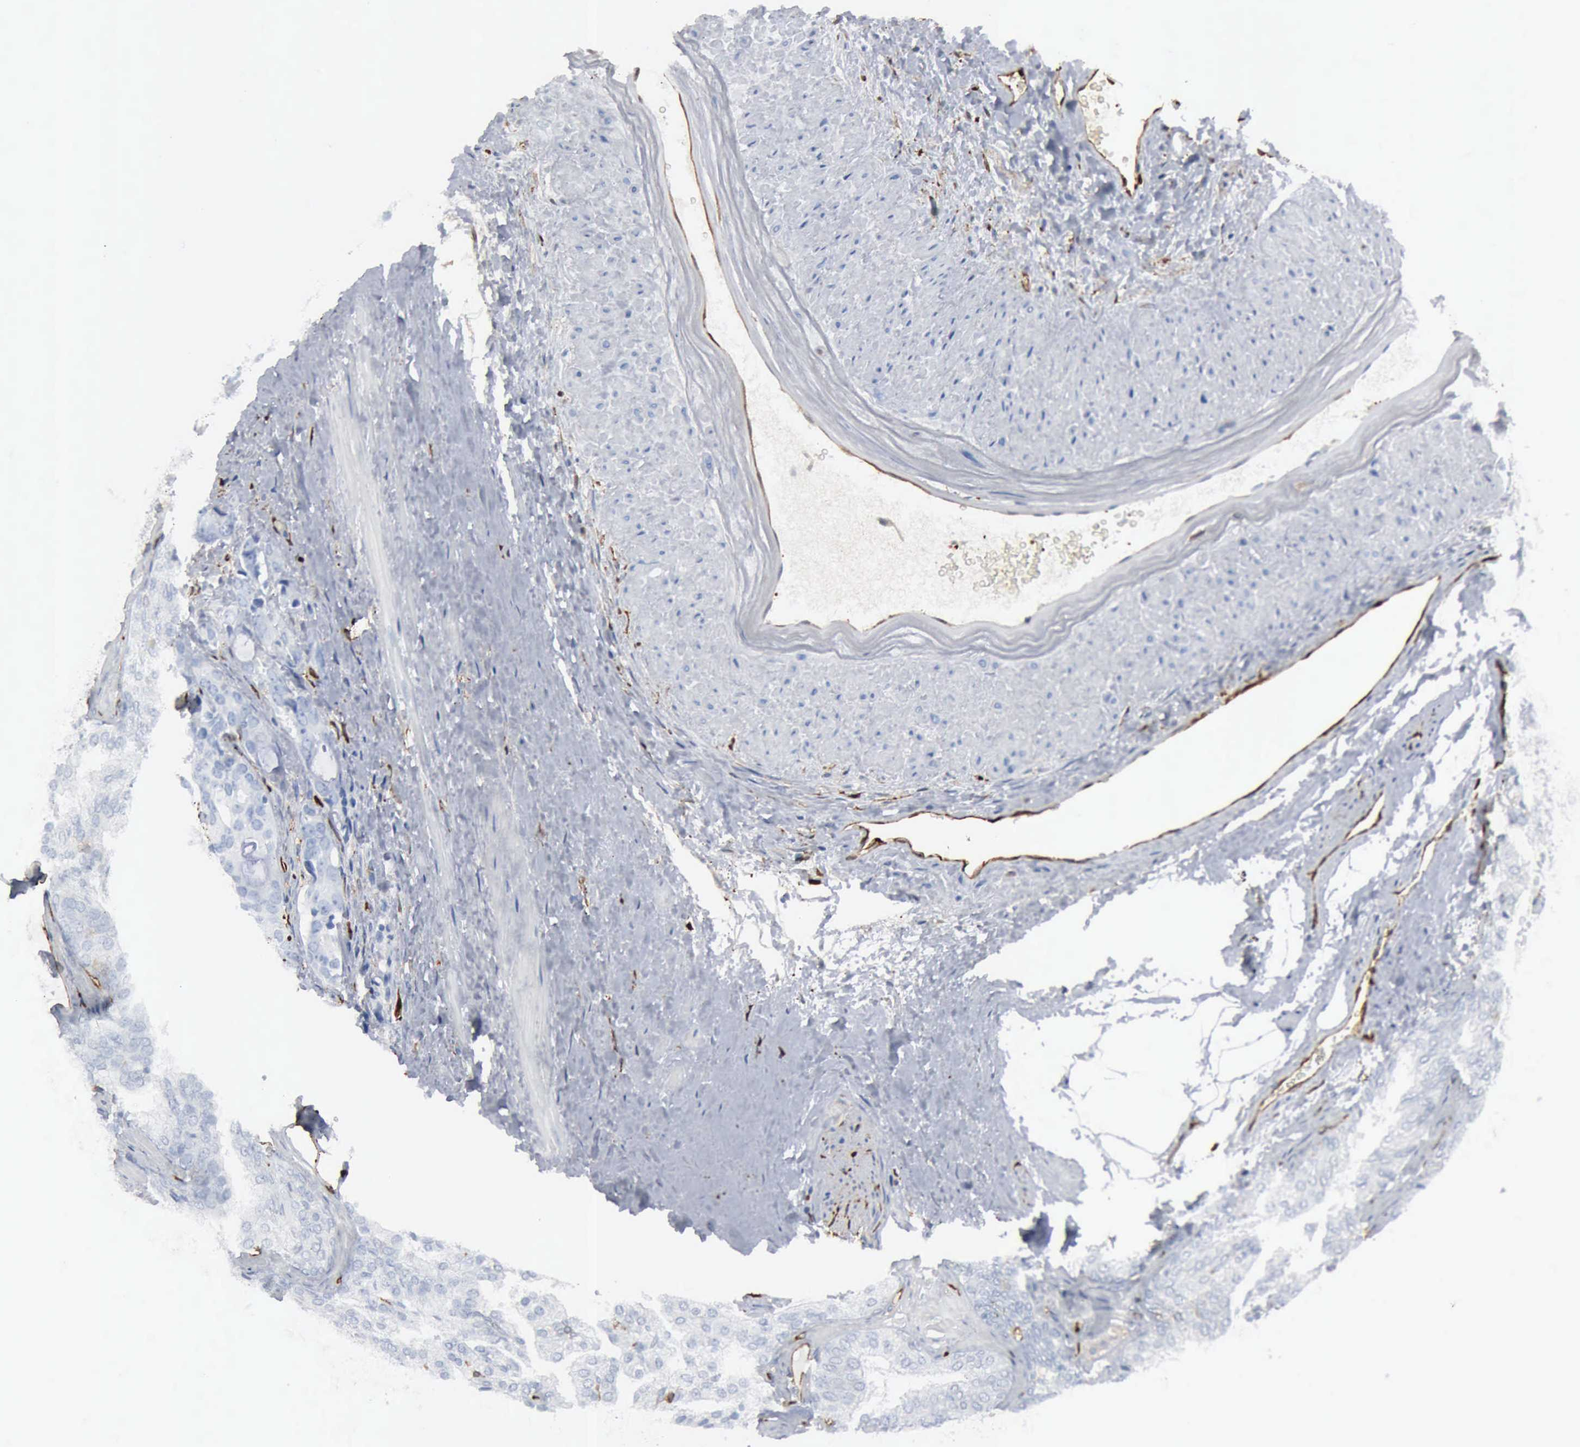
{"staining": {"intensity": "negative", "quantity": "none", "location": "none"}, "tissue": "prostate cancer", "cell_type": "Tumor cells", "image_type": "cancer", "snomed": [{"axis": "morphology", "description": "Adenocarcinoma, Low grade"}, {"axis": "topography", "description": "Prostate"}], "caption": "Immunohistochemical staining of prostate cancer (low-grade adenocarcinoma) exhibits no significant expression in tumor cells.", "gene": "FSCN1", "patient": {"sex": "male", "age": 69}}